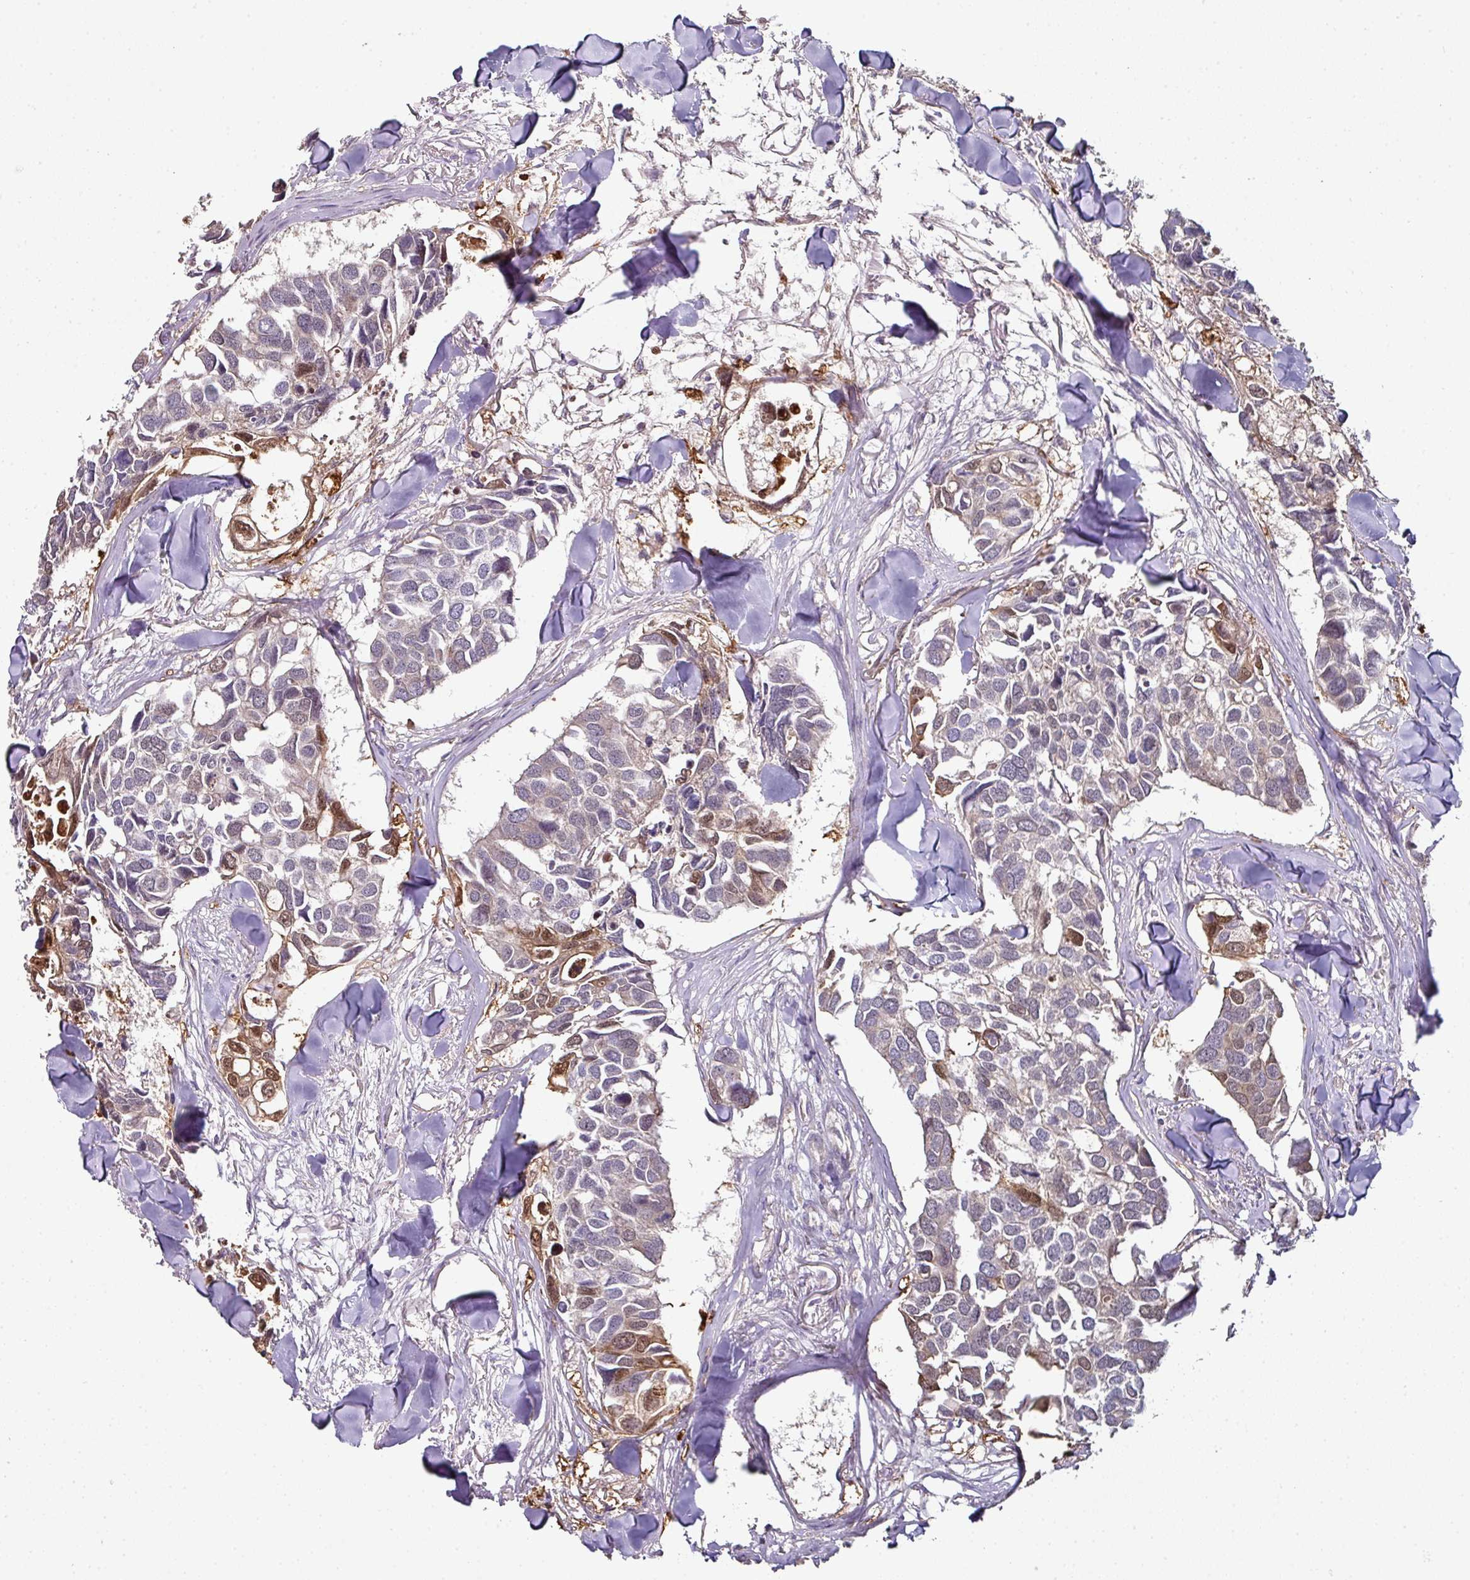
{"staining": {"intensity": "moderate", "quantity": "<25%", "location": "cytoplasmic/membranous,nuclear"}, "tissue": "breast cancer", "cell_type": "Tumor cells", "image_type": "cancer", "snomed": [{"axis": "morphology", "description": "Duct carcinoma"}, {"axis": "topography", "description": "Breast"}], "caption": "Immunohistochemistry (IHC) staining of breast cancer, which shows low levels of moderate cytoplasmic/membranous and nuclear positivity in about <25% of tumor cells indicating moderate cytoplasmic/membranous and nuclear protein expression. The staining was performed using DAB (3,3'-diaminobenzidine) (brown) for protein detection and nuclei were counterstained in hematoxylin (blue).", "gene": "CTDSP2", "patient": {"sex": "female", "age": 83}}